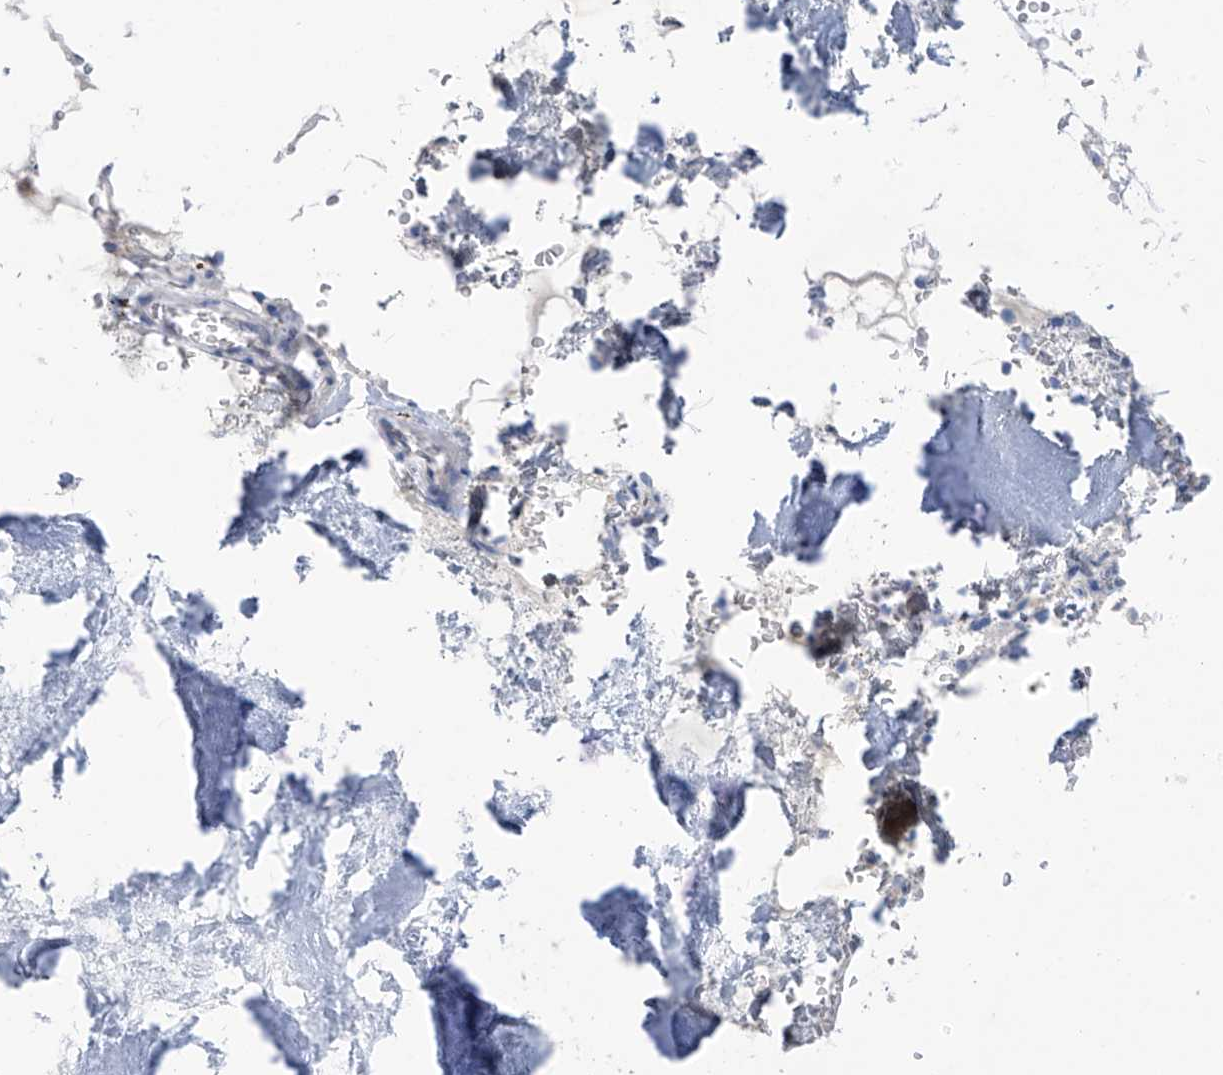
{"staining": {"intensity": "moderate", "quantity": "<25%", "location": "cytoplasmic/membranous"}, "tissue": "bone marrow", "cell_type": "Hematopoietic cells", "image_type": "normal", "snomed": [{"axis": "morphology", "description": "Normal tissue, NOS"}, {"axis": "topography", "description": "Bone marrow"}], "caption": "Immunohistochemistry (IHC) histopathology image of benign bone marrow: human bone marrow stained using IHC exhibits low levels of moderate protein expression localized specifically in the cytoplasmic/membranous of hematopoietic cells, appearing as a cytoplasmic/membranous brown color.", "gene": "ZNF404", "patient": {"sex": "male", "age": 70}}